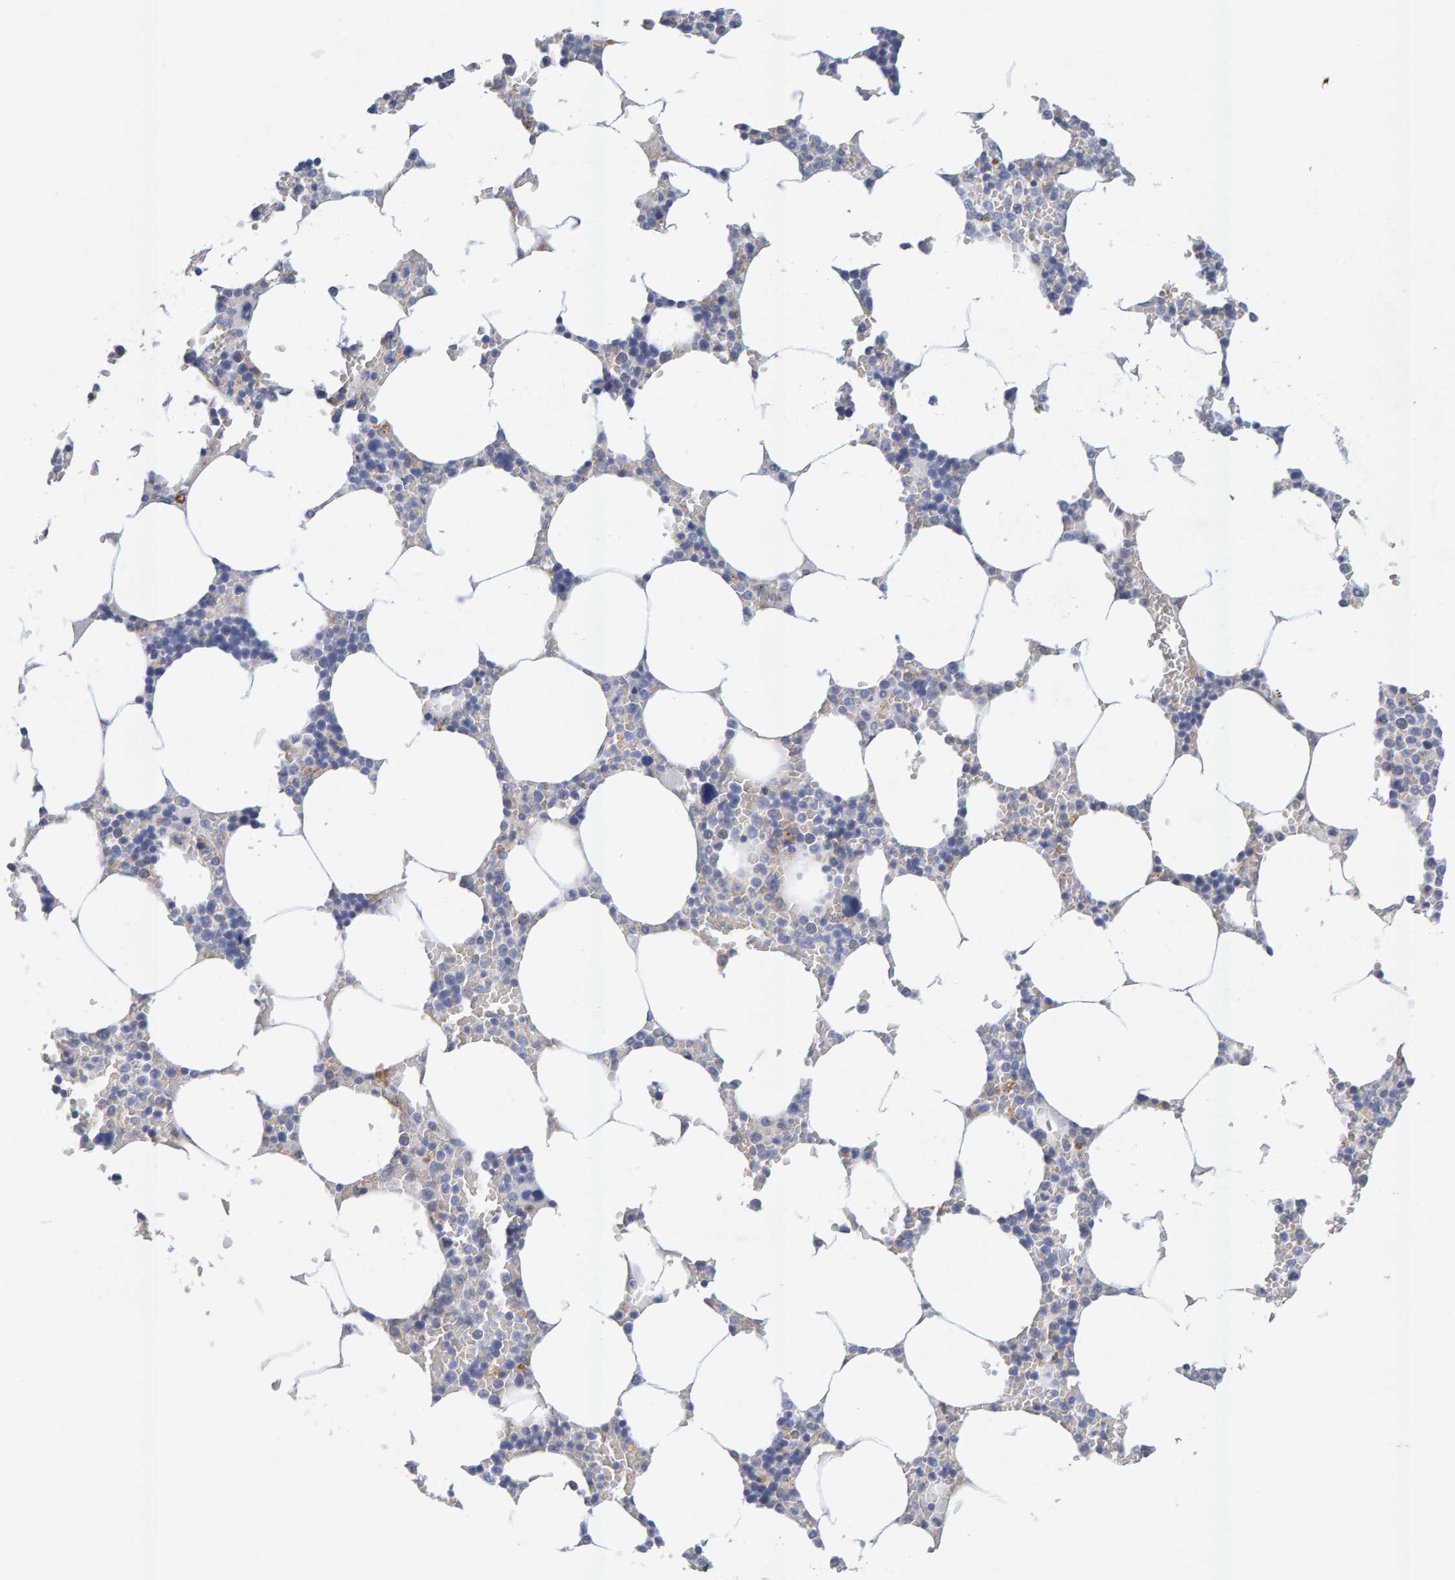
{"staining": {"intensity": "moderate", "quantity": "<25%", "location": "cytoplasmic/membranous"}, "tissue": "bone marrow", "cell_type": "Hematopoietic cells", "image_type": "normal", "snomed": [{"axis": "morphology", "description": "Normal tissue, NOS"}, {"axis": "topography", "description": "Bone marrow"}], "caption": "This is an image of immunohistochemistry (IHC) staining of normal bone marrow, which shows moderate positivity in the cytoplasmic/membranous of hematopoietic cells.", "gene": "SGPL1", "patient": {"sex": "male", "age": 70}}